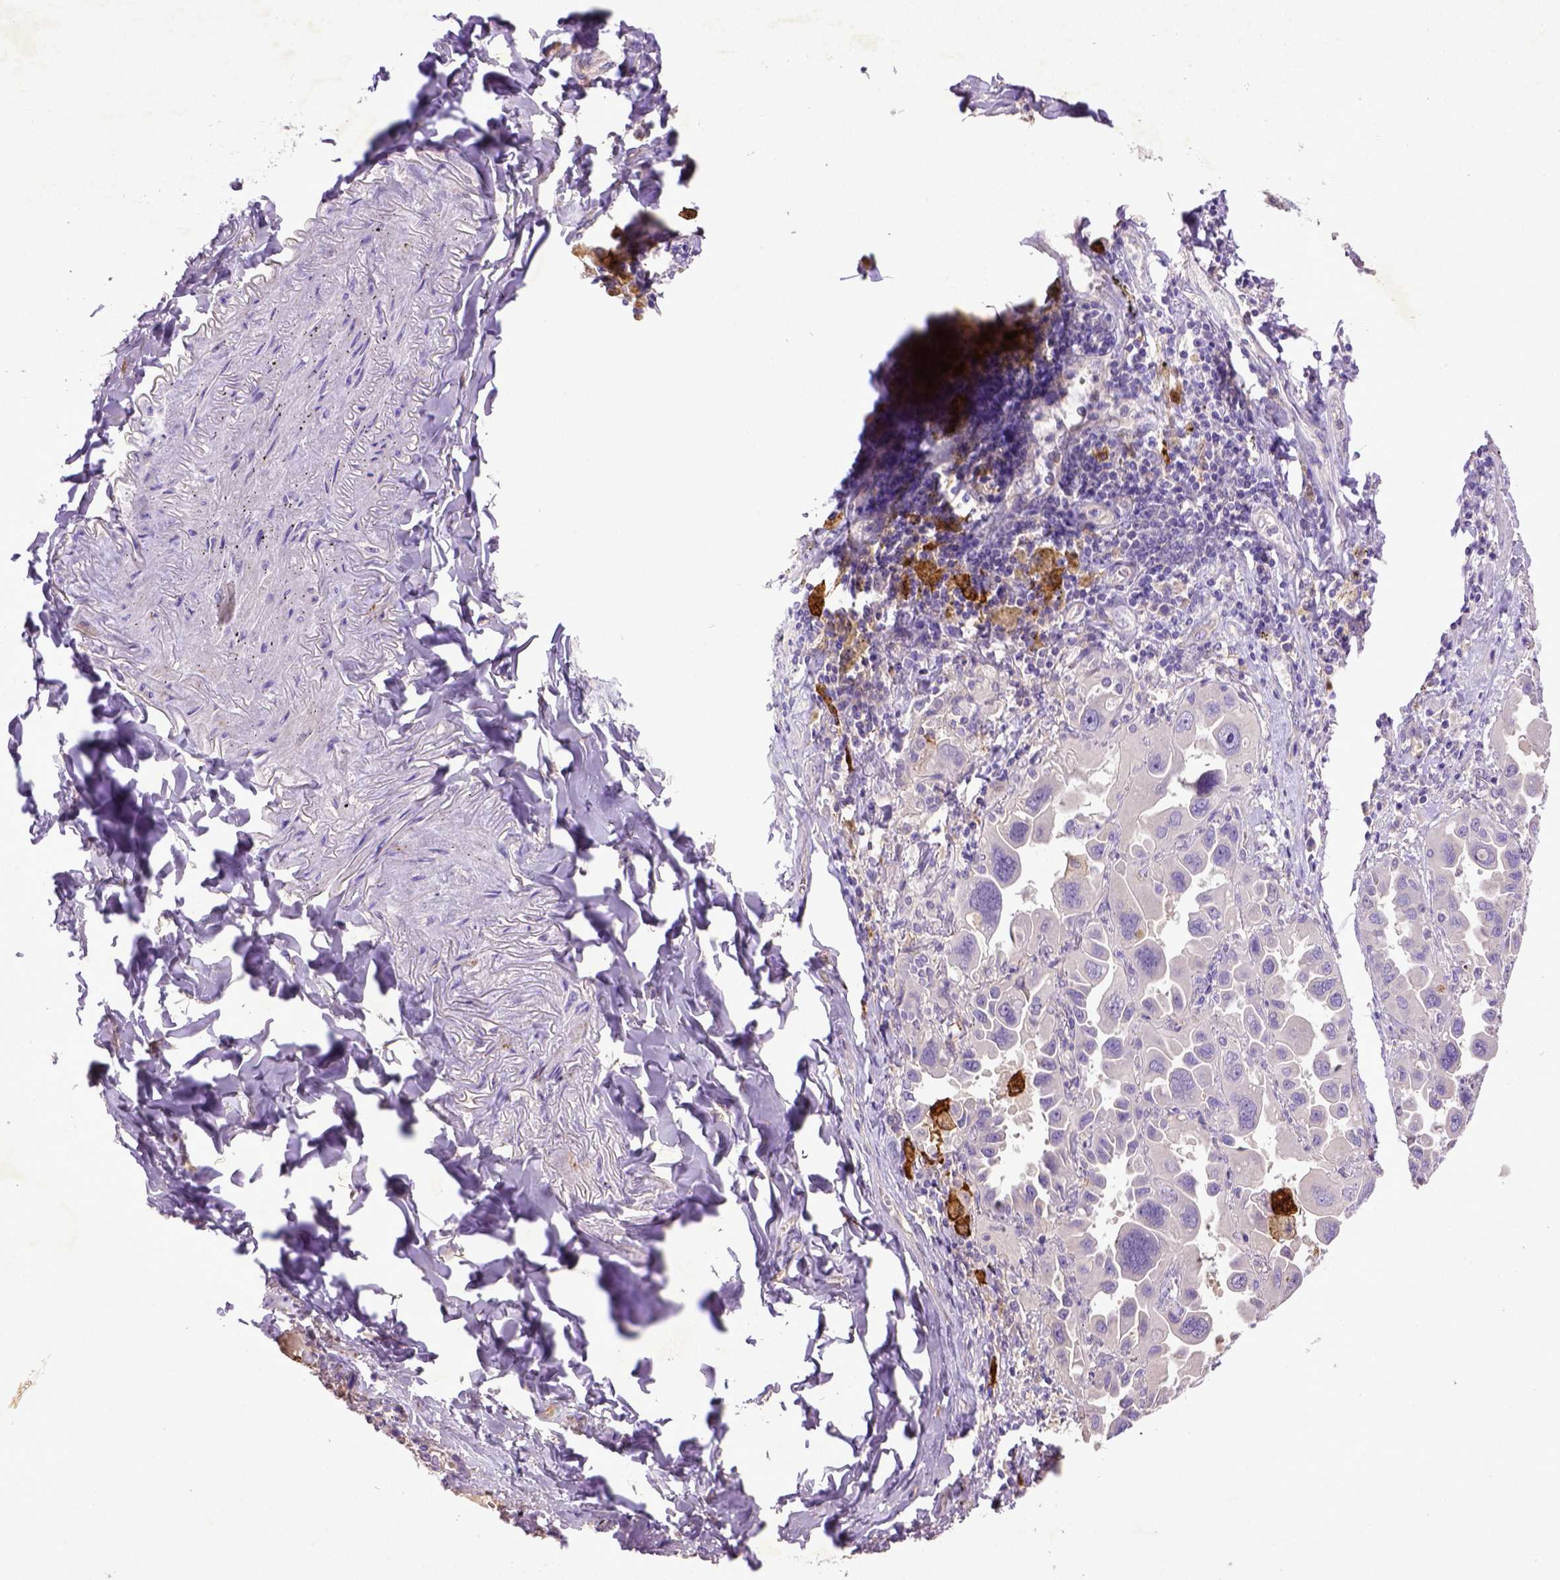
{"staining": {"intensity": "negative", "quantity": "none", "location": "none"}, "tissue": "lung cancer", "cell_type": "Tumor cells", "image_type": "cancer", "snomed": [{"axis": "morphology", "description": "Adenocarcinoma, NOS"}, {"axis": "topography", "description": "Lung"}], "caption": "Micrograph shows no protein positivity in tumor cells of lung cancer (adenocarcinoma) tissue.", "gene": "DEPDC1B", "patient": {"sex": "male", "age": 64}}